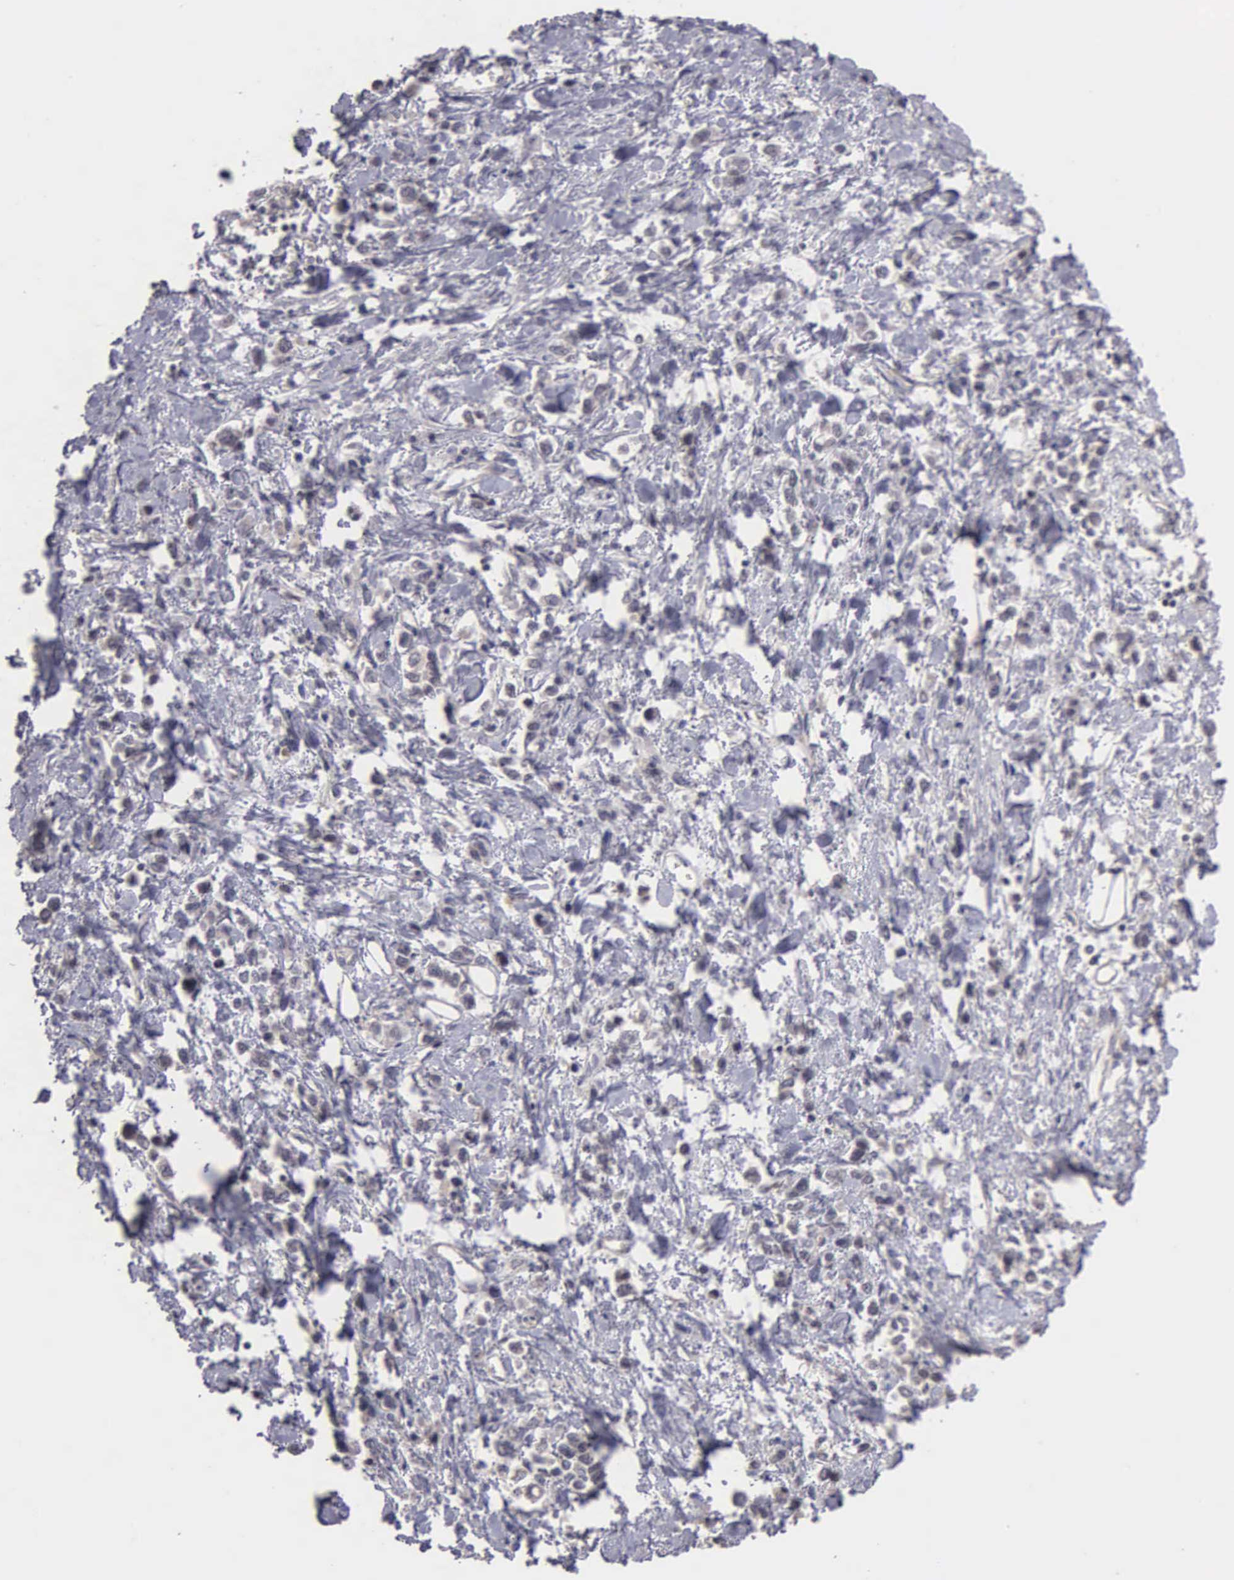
{"staining": {"intensity": "negative", "quantity": "none", "location": "none"}, "tissue": "stomach cancer", "cell_type": "Tumor cells", "image_type": "cancer", "snomed": [{"axis": "morphology", "description": "Adenocarcinoma, NOS"}, {"axis": "topography", "description": "Stomach, upper"}], "caption": "Micrograph shows no protein expression in tumor cells of adenocarcinoma (stomach) tissue.", "gene": "BRD1", "patient": {"sex": "male", "age": 76}}